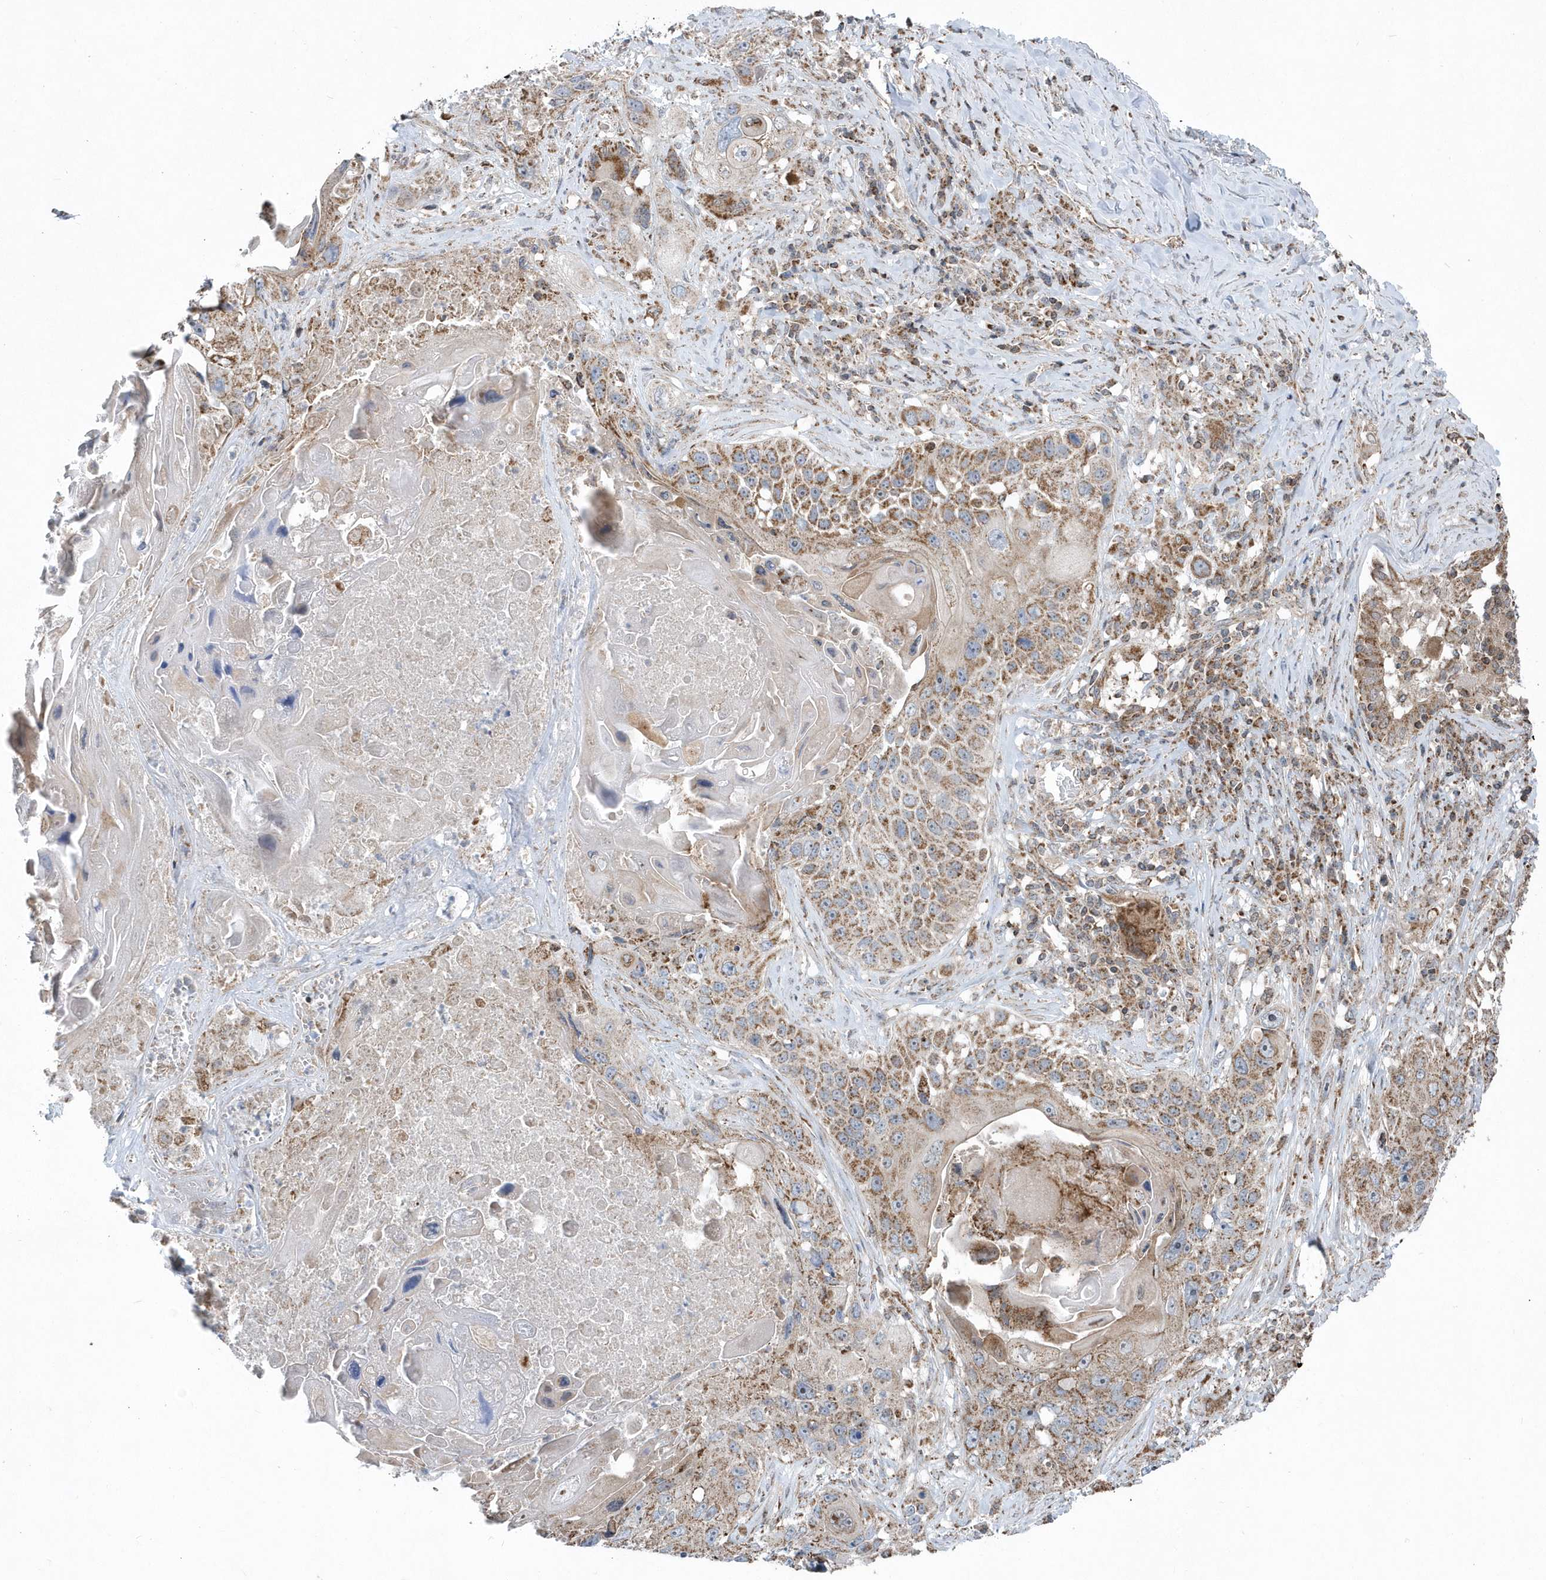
{"staining": {"intensity": "moderate", "quantity": ">75%", "location": "cytoplasmic/membranous"}, "tissue": "lung cancer", "cell_type": "Tumor cells", "image_type": "cancer", "snomed": [{"axis": "morphology", "description": "Squamous cell carcinoma, NOS"}, {"axis": "topography", "description": "Lung"}], "caption": "Brown immunohistochemical staining in lung cancer displays moderate cytoplasmic/membranous positivity in about >75% of tumor cells.", "gene": "PPP1R7", "patient": {"sex": "male", "age": 61}}